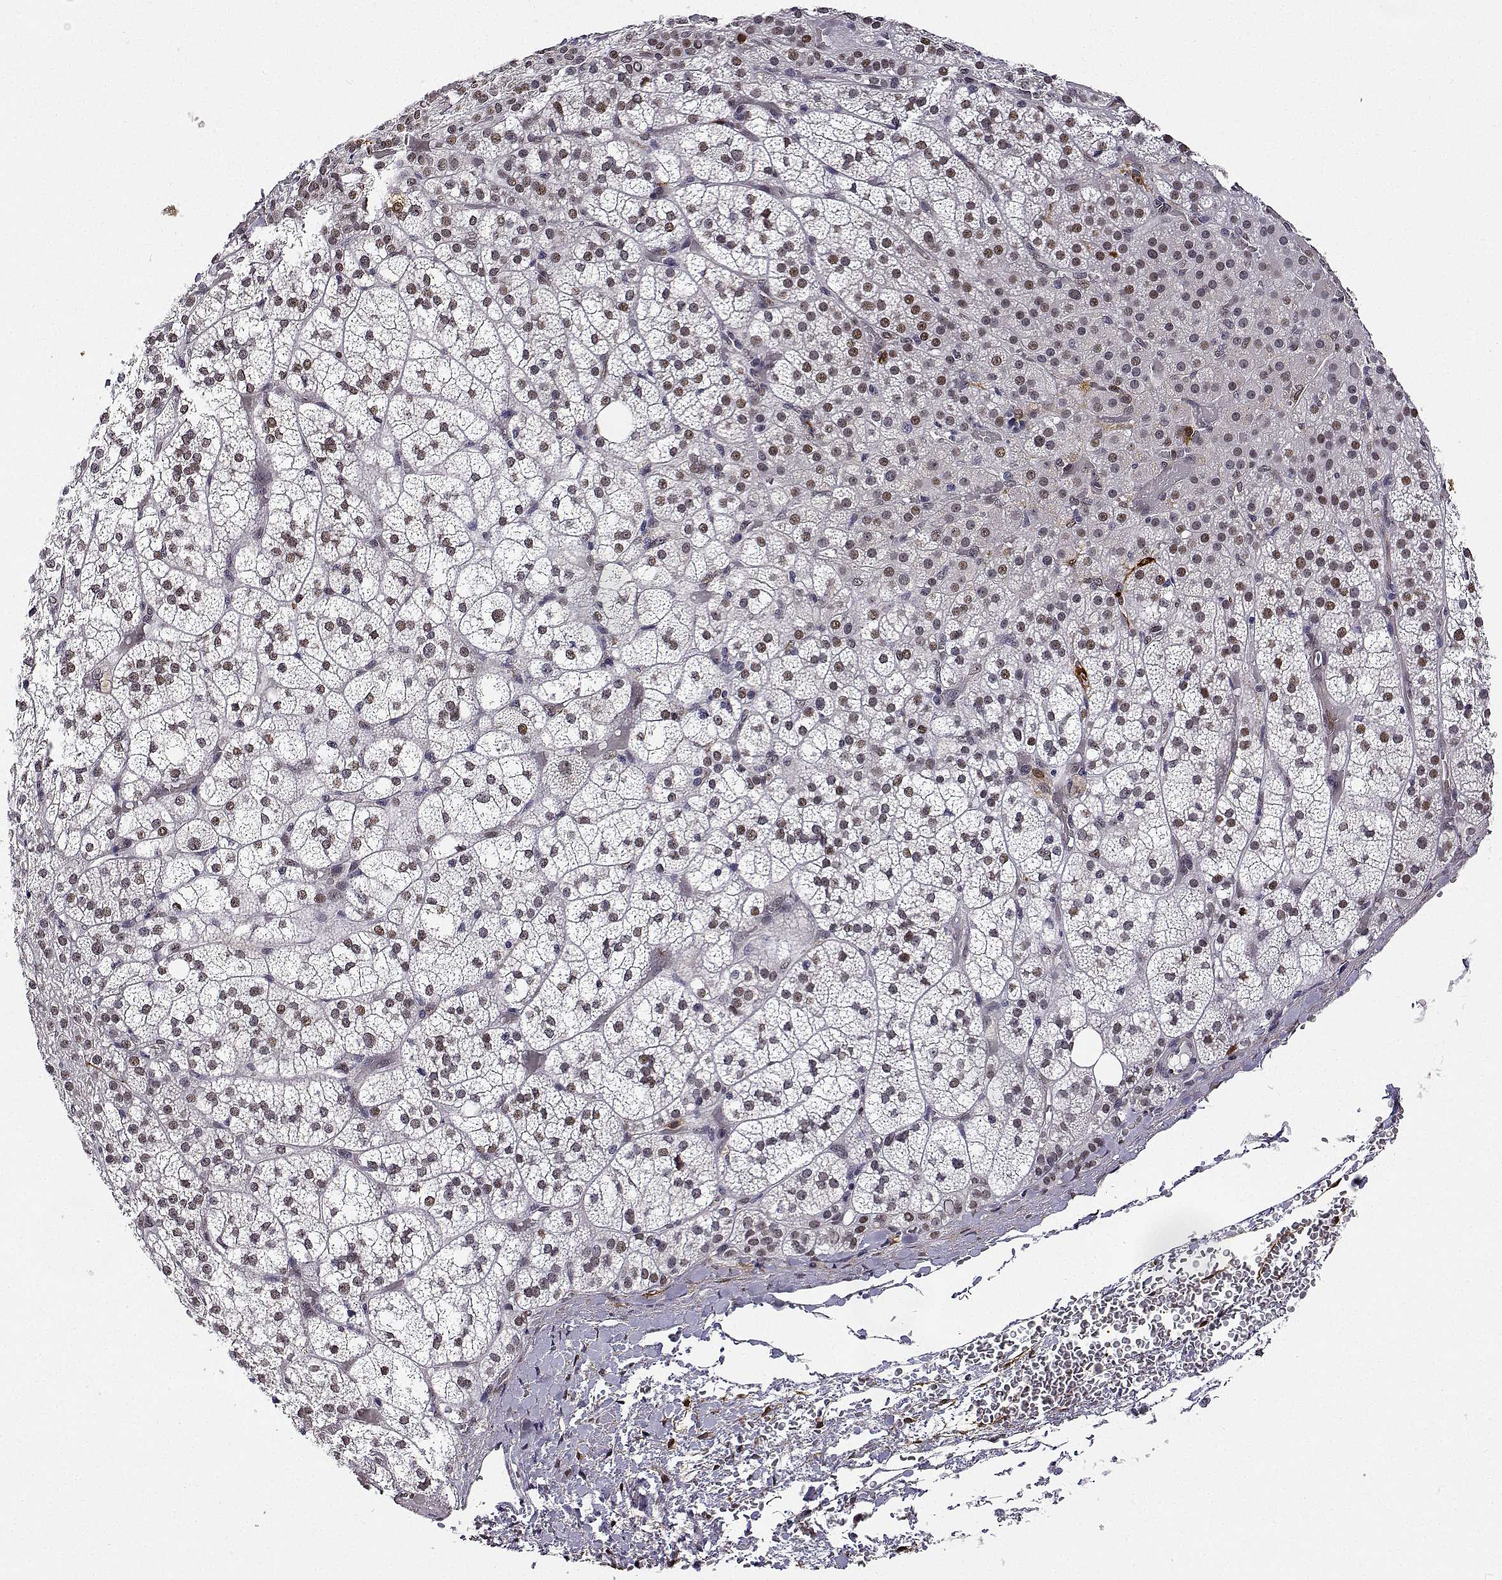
{"staining": {"intensity": "moderate", "quantity": ">75%", "location": "nuclear"}, "tissue": "adrenal gland", "cell_type": "Glandular cells", "image_type": "normal", "snomed": [{"axis": "morphology", "description": "Normal tissue, NOS"}, {"axis": "topography", "description": "Adrenal gland"}], "caption": "Immunohistochemistry (IHC) image of normal human adrenal gland stained for a protein (brown), which shows medium levels of moderate nuclear expression in about >75% of glandular cells.", "gene": "PHGDH", "patient": {"sex": "female", "age": 60}}